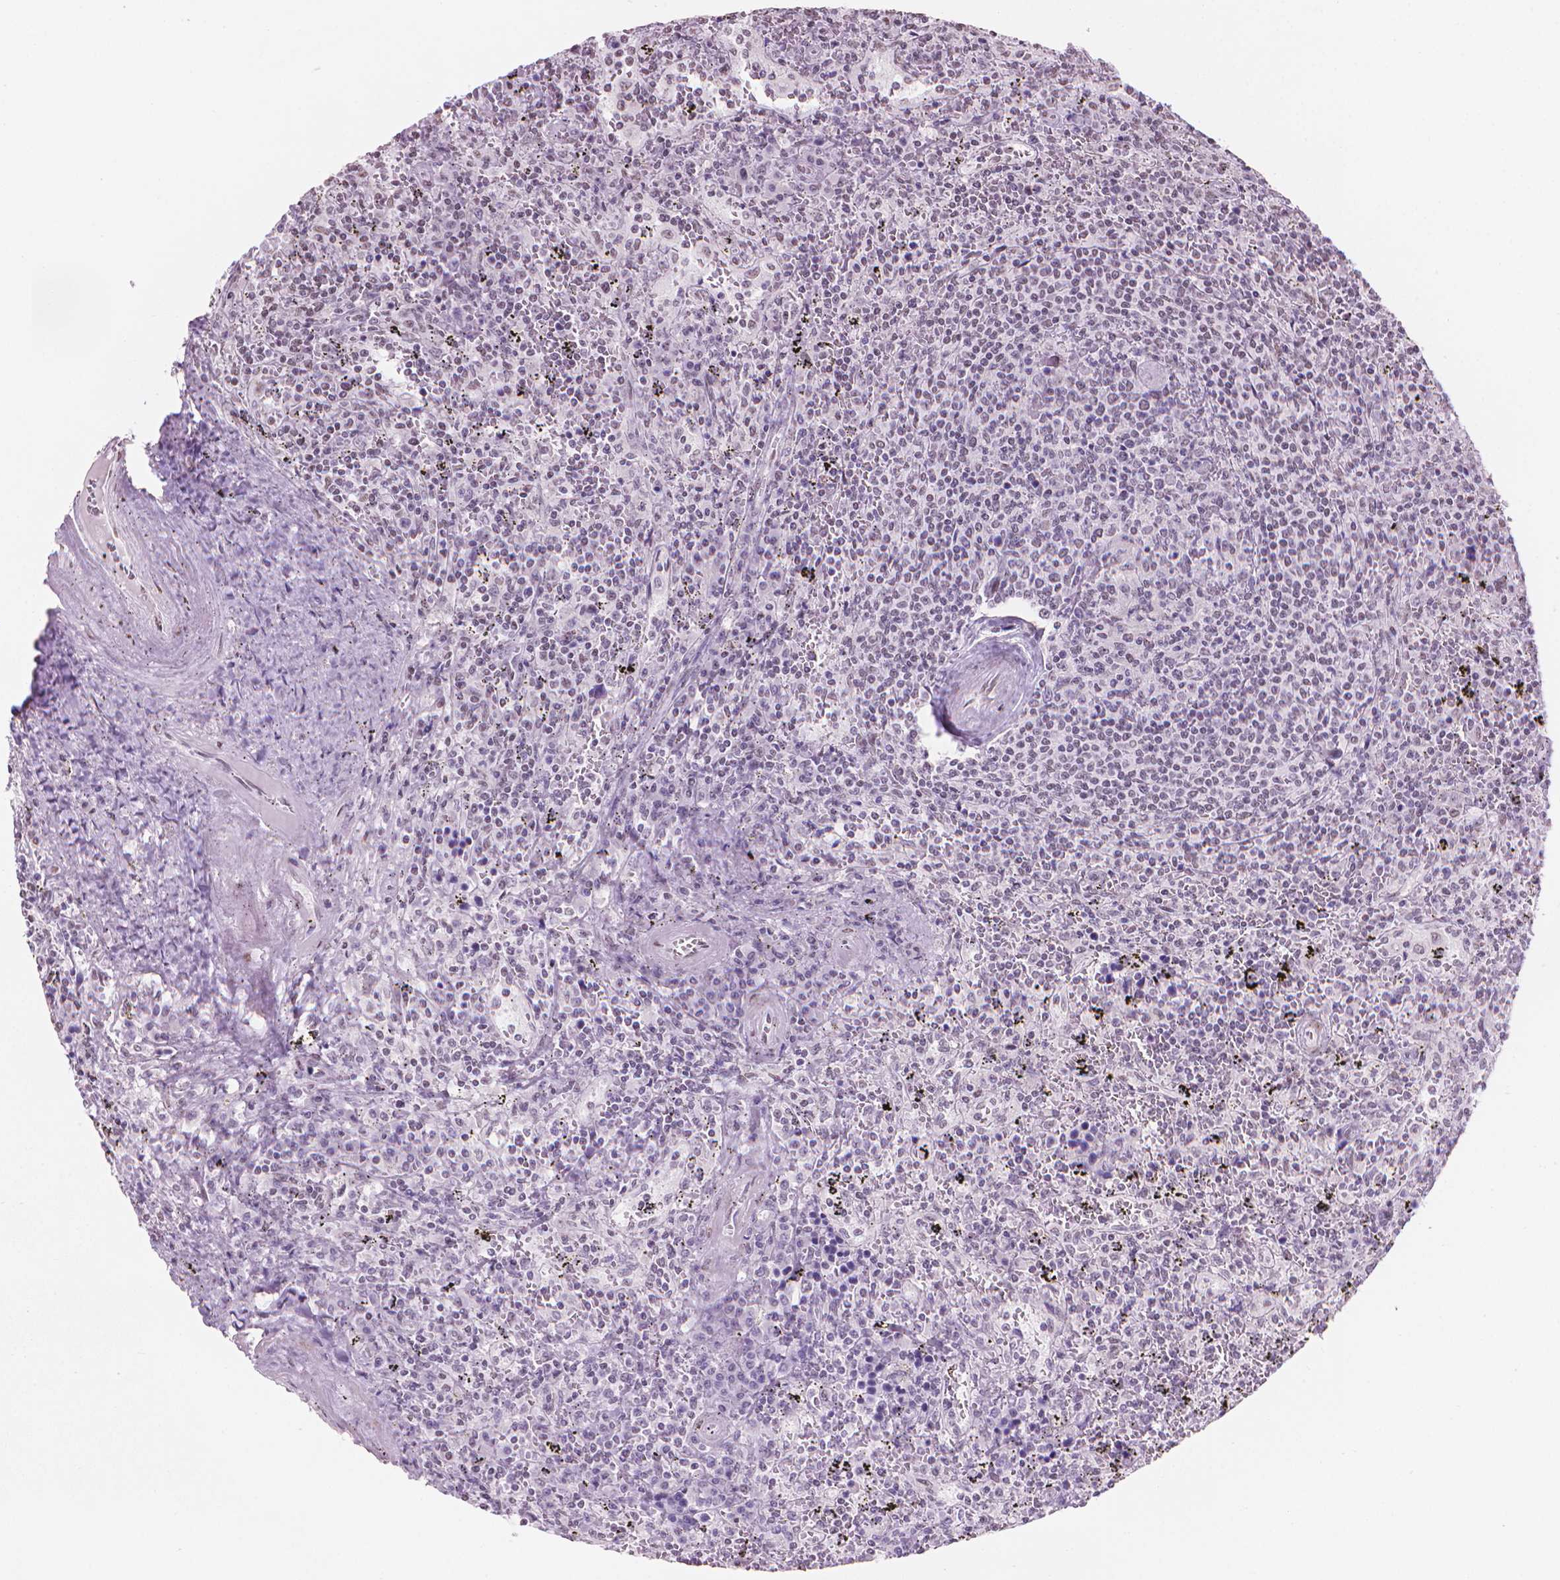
{"staining": {"intensity": "negative", "quantity": "none", "location": "none"}, "tissue": "lymphoma", "cell_type": "Tumor cells", "image_type": "cancer", "snomed": [{"axis": "morphology", "description": "Malignant lymphoma, non-Hodgkin's type, Low grade"}, {"axis": "topography", "description": "Spleen"}], "caption": "High power microscopy micrograph of an IHC image of lymphoma, revealing no significant positivity in tumor cells.", "gene": "PIAS2", "patient": {"sex": "male", "age": 62}}